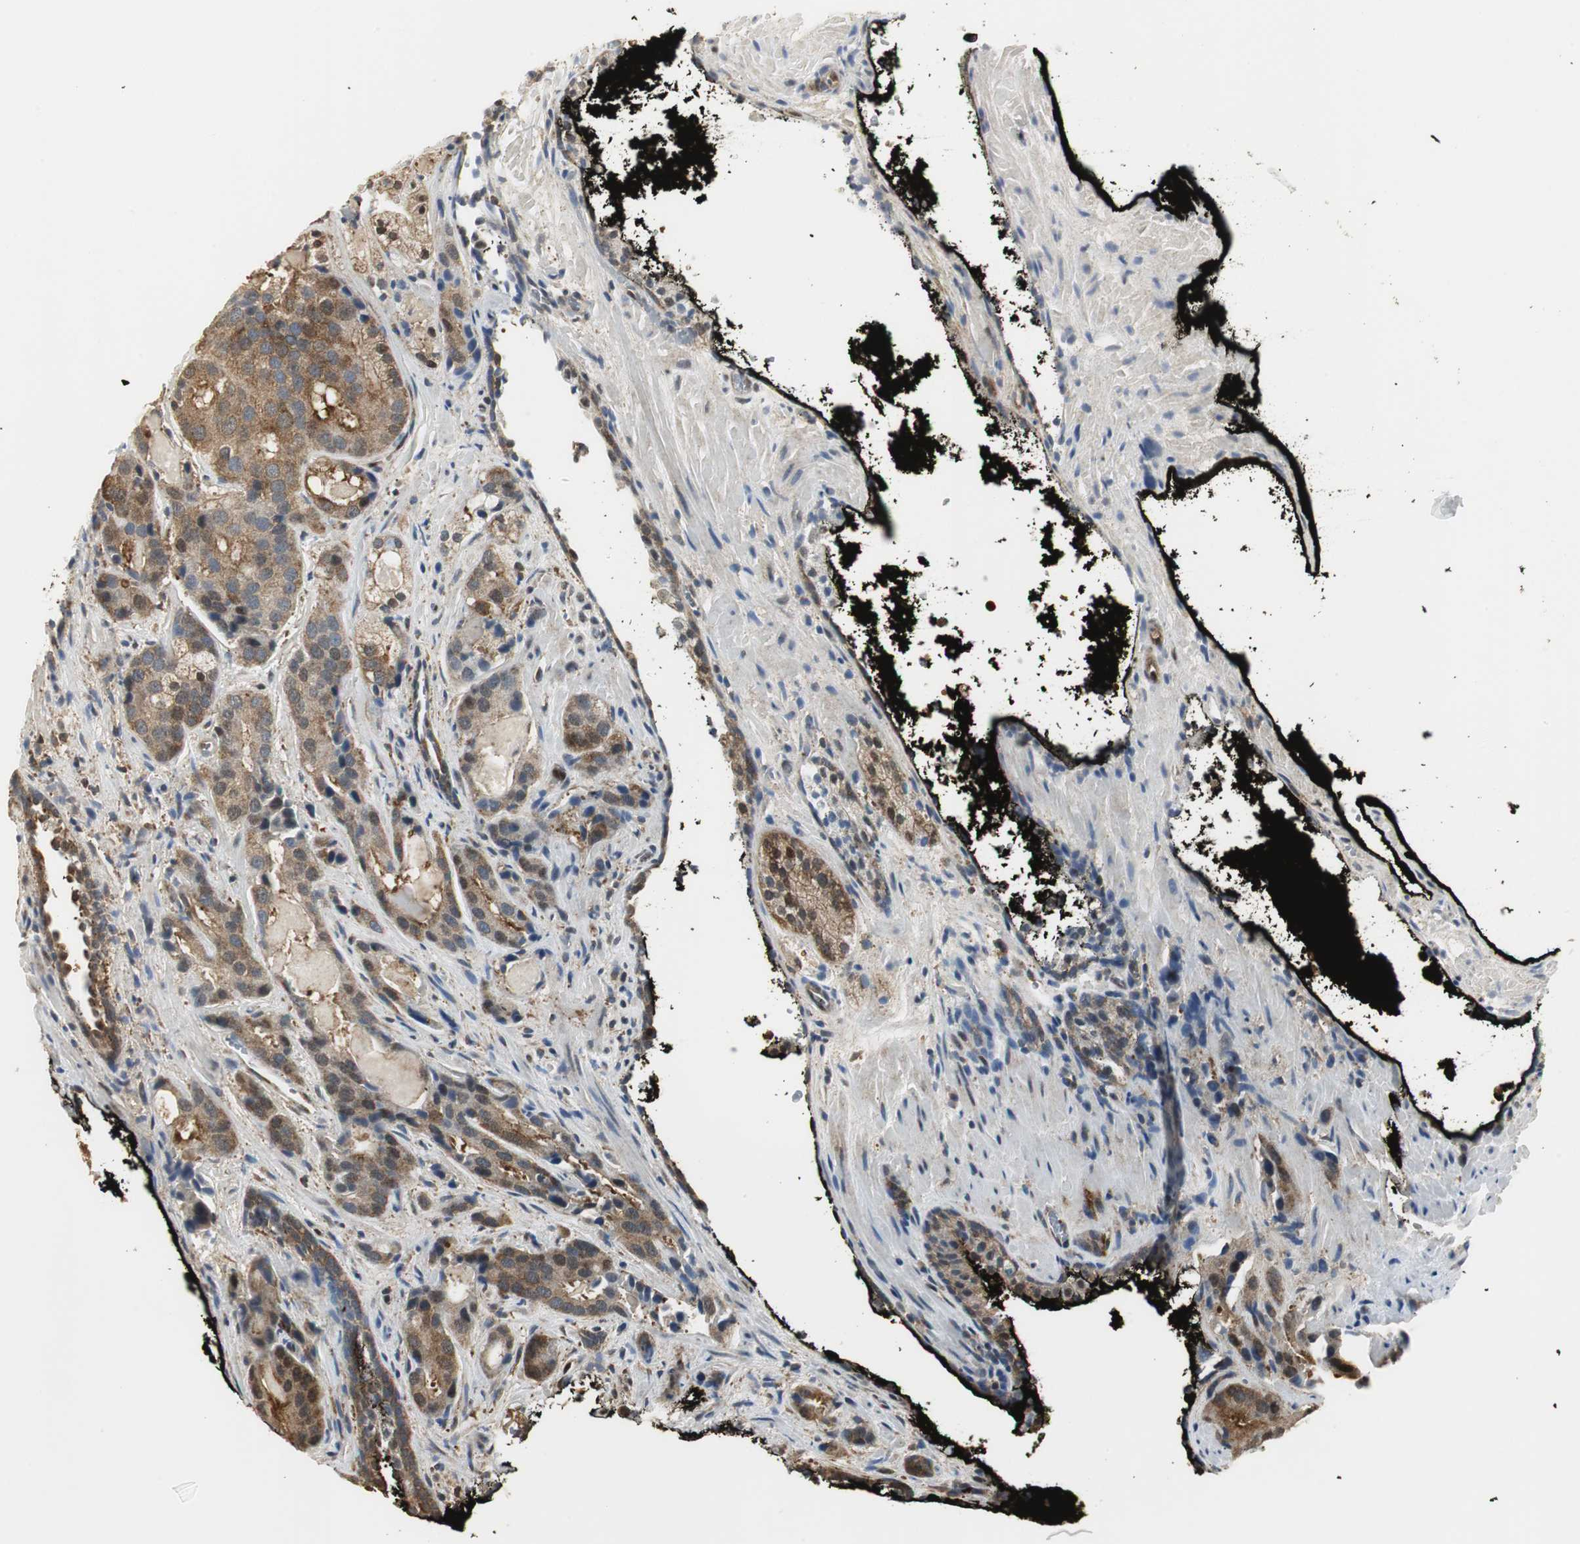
{"staining": {"intensity": "moderate", "quantity": ">75%", "location": "cytoplasmic/membranous"}, "tissue": "prostate cancer", "cell_type": "Tumor cells", "image_type": "cancer", "snomed": [{"axis": "morphology", "description": "Adenocarcinoma, High grade"}, {"axis": "topography", "description": "Prostate"}], "caption": "IHC (DAB) staining of prostate adenocarcinoma (high-grade) exhibits moderate cytoplasmic/membranous protein expression in approximately >75% of tumor cells.", "gene": "CCT5", "patient": {"sex": "male", "age": 58}}